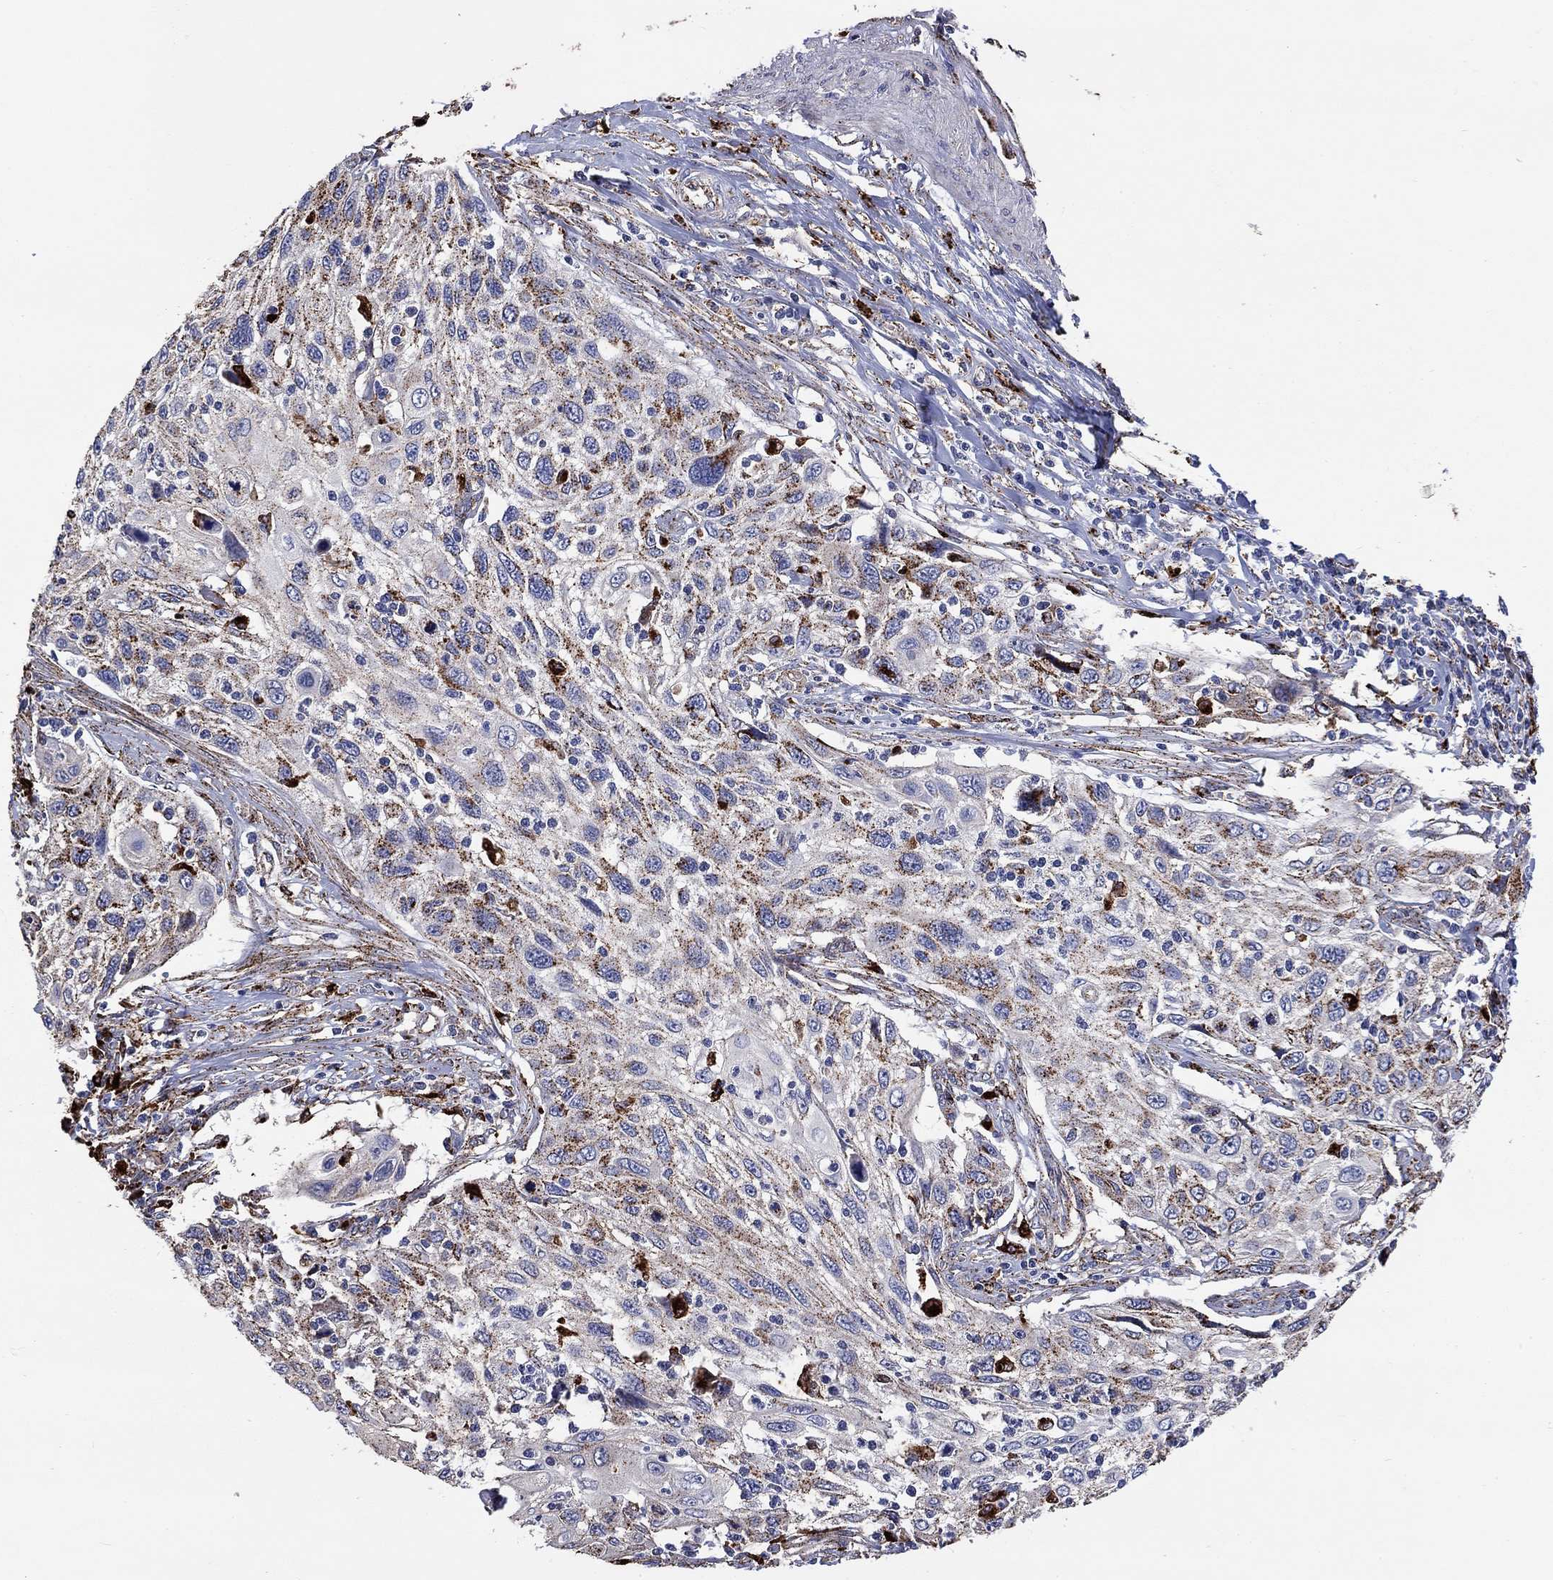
{"staining": {"intensity": "moderate", "quantity": "25%-75%", "location": "cytoplasmic/membranous"}, "tissue": "cervical cancer", "cell_type": "Tumor cells", "image_type": "cancer", "snomed": [{"axis": "morphology", "description": "Squamous cell carcinoma, NOS"}, {"axis": "topography", "description": "Cervix"}], "caption": "Immunohistochemical staining of human cervical squamous cell carcinoma exhibits moderate cytoplasmic/membranous protein positivity in about 25%-75% of tumor cells. (IHC, brightfield microscopy, high magnification).", "gene": "CTSB", "patient": {"sex": "female", "age": 70}}